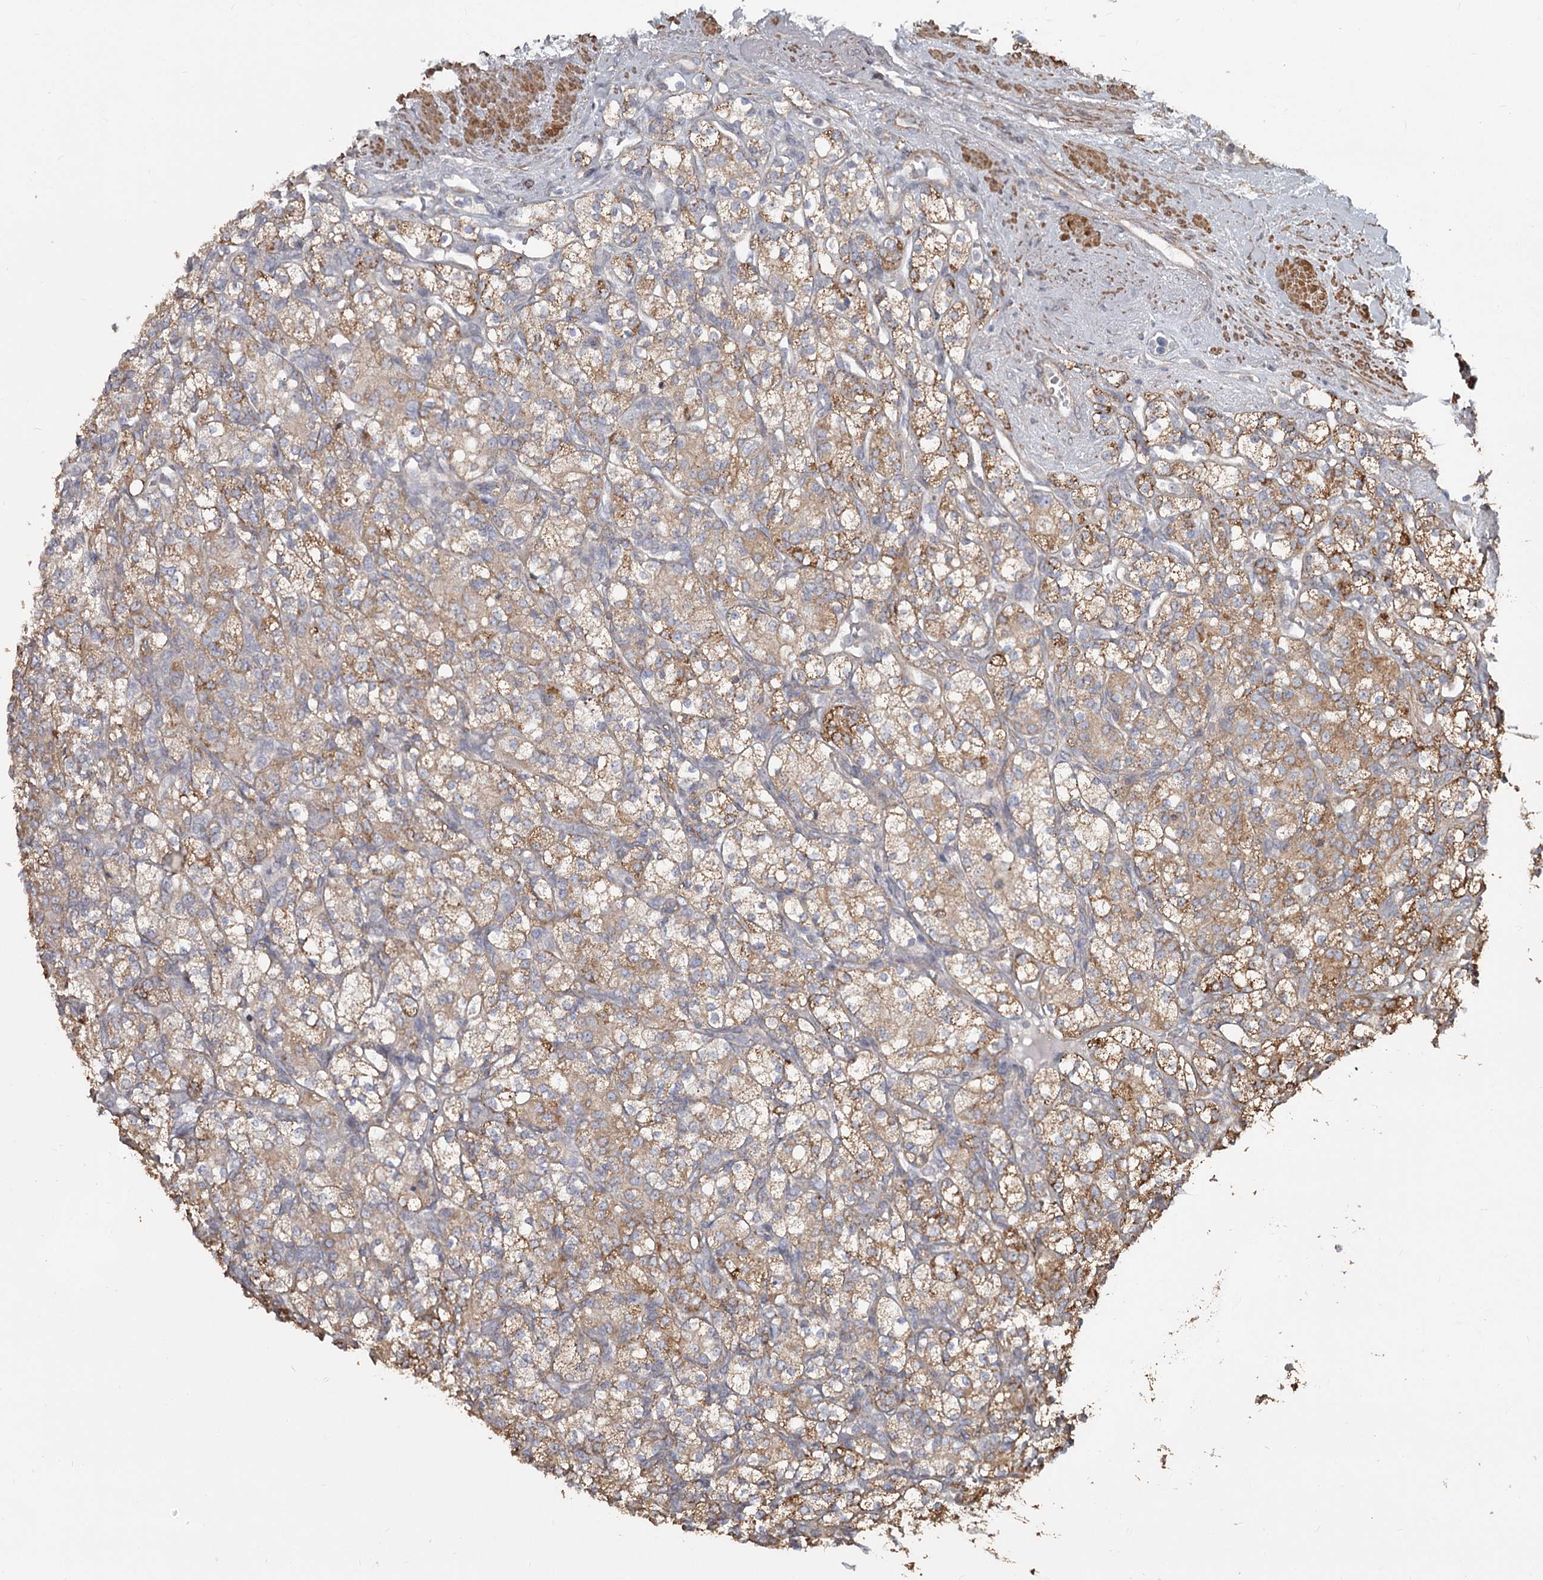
{"staining": {"intensity": "moderate", "quantity": ">75%", "location": "cytoplasmic/membranous"}, "tissue": "renal cancer", "cell_type": "Tumor cells", "image_type": "cancer", "snomed": [{"axis": "morphology", "description": "Adenocarcinoma, NOS"}, {"axis": "topography", "description": "Kidney"}], "caption": "Immunohistochemistry (IHC) histopathology image of renal cancer stained for a protein (brown), which shows medium levels of moderate cytoplasmic/membranous expression in about >75% of tumor cells.", "gene": "DHRS9", "patient": {"sex": "male", "age": 77}}